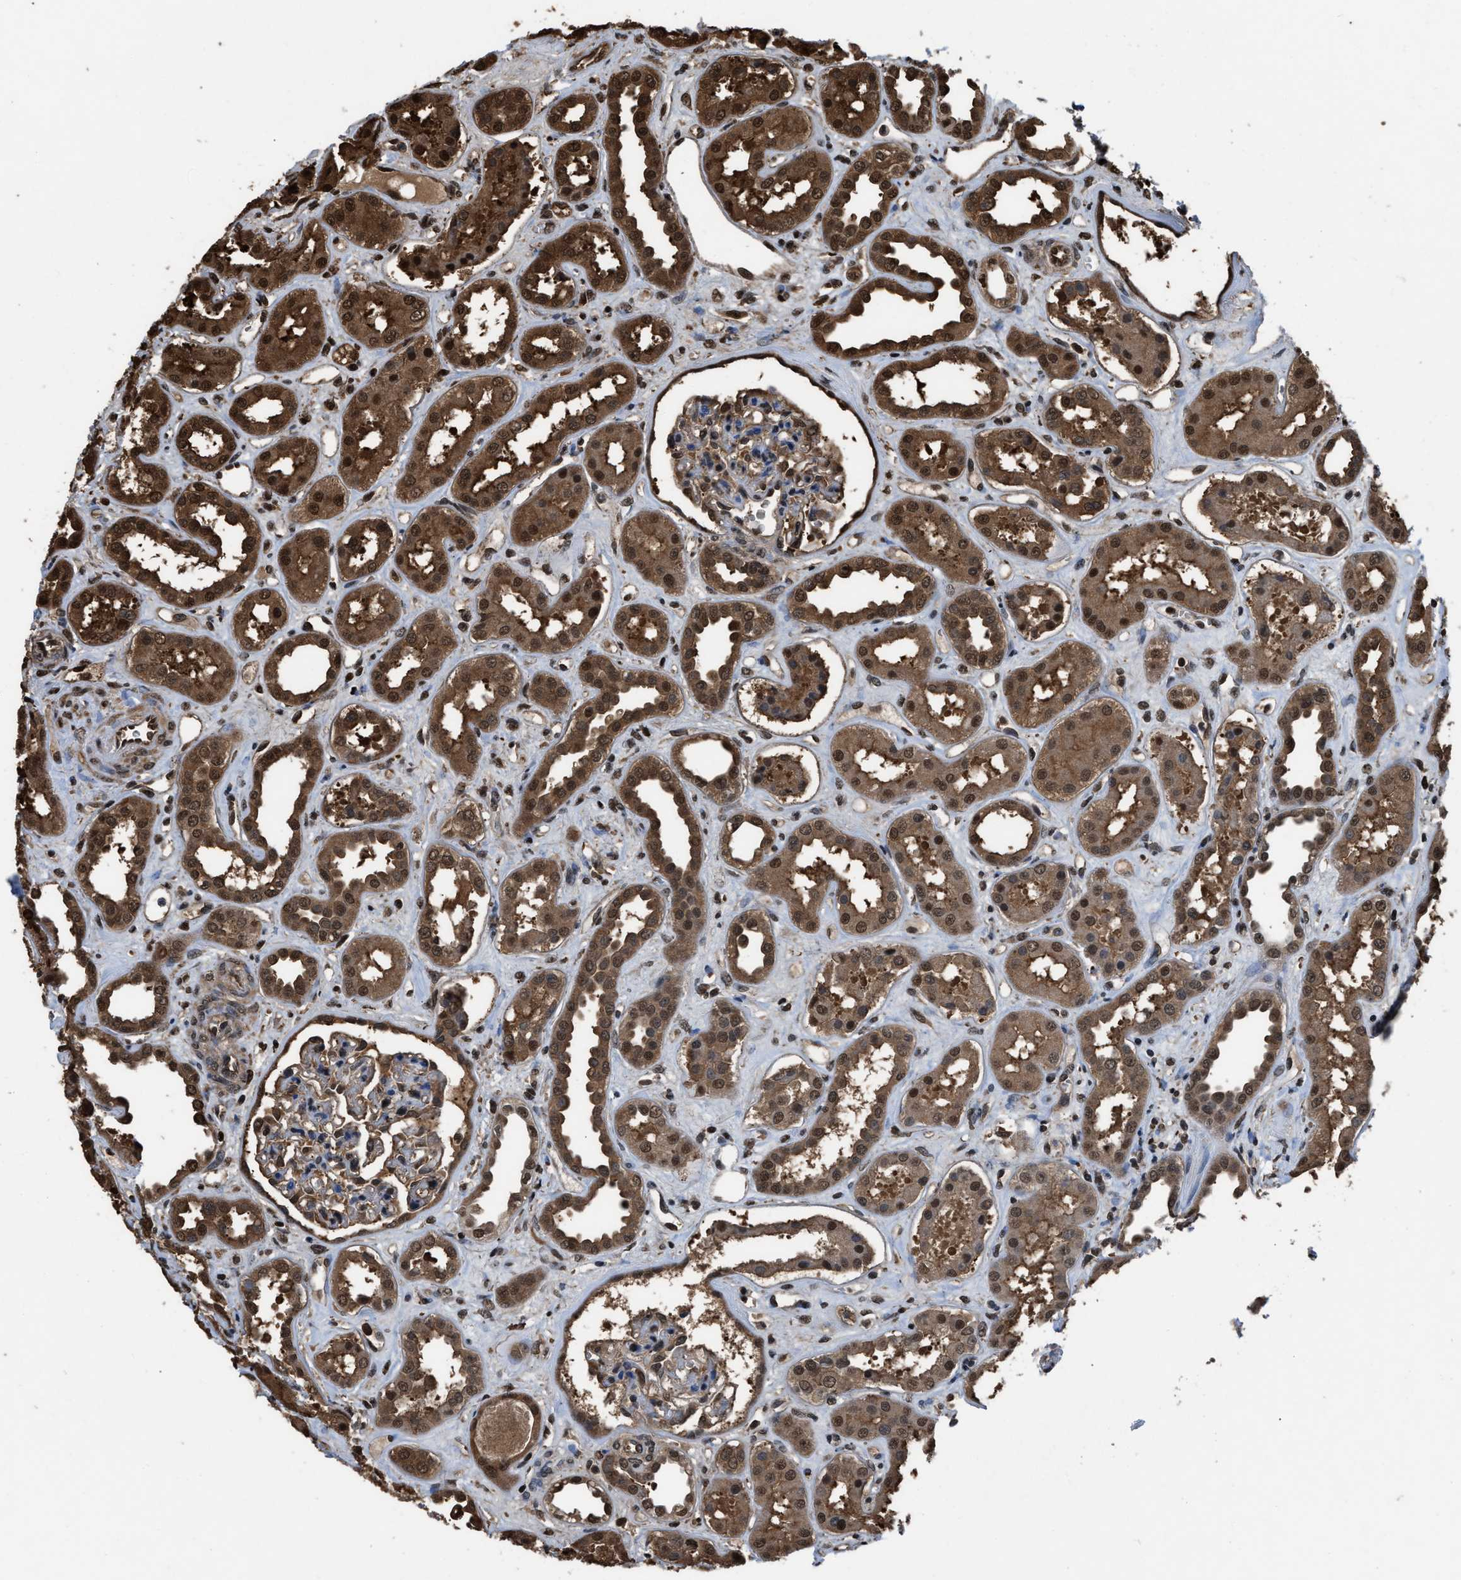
{"staining": {"intensity": "moderate", "quantity": "25%-75%", "location": "cytoplasmic/membranous,nuclear"}, "tissue": "kidney", "cell_type": "Cells in glomeruli", "image_type": "normal", "snomed": [{"axis": "morphology", "description": "Normal tissue, NOS"}, {"axis": "topography", "description": "Kidney"}], "caption": "Kidney stained with immunohistochemistry (IHC) reveals moderate cytoplasmic/membranous,nuclear positivity in about 25%-75% of cells in glomeruli.", "gene": "FNTA", "patient": {"sex": "male", "age": 59}}